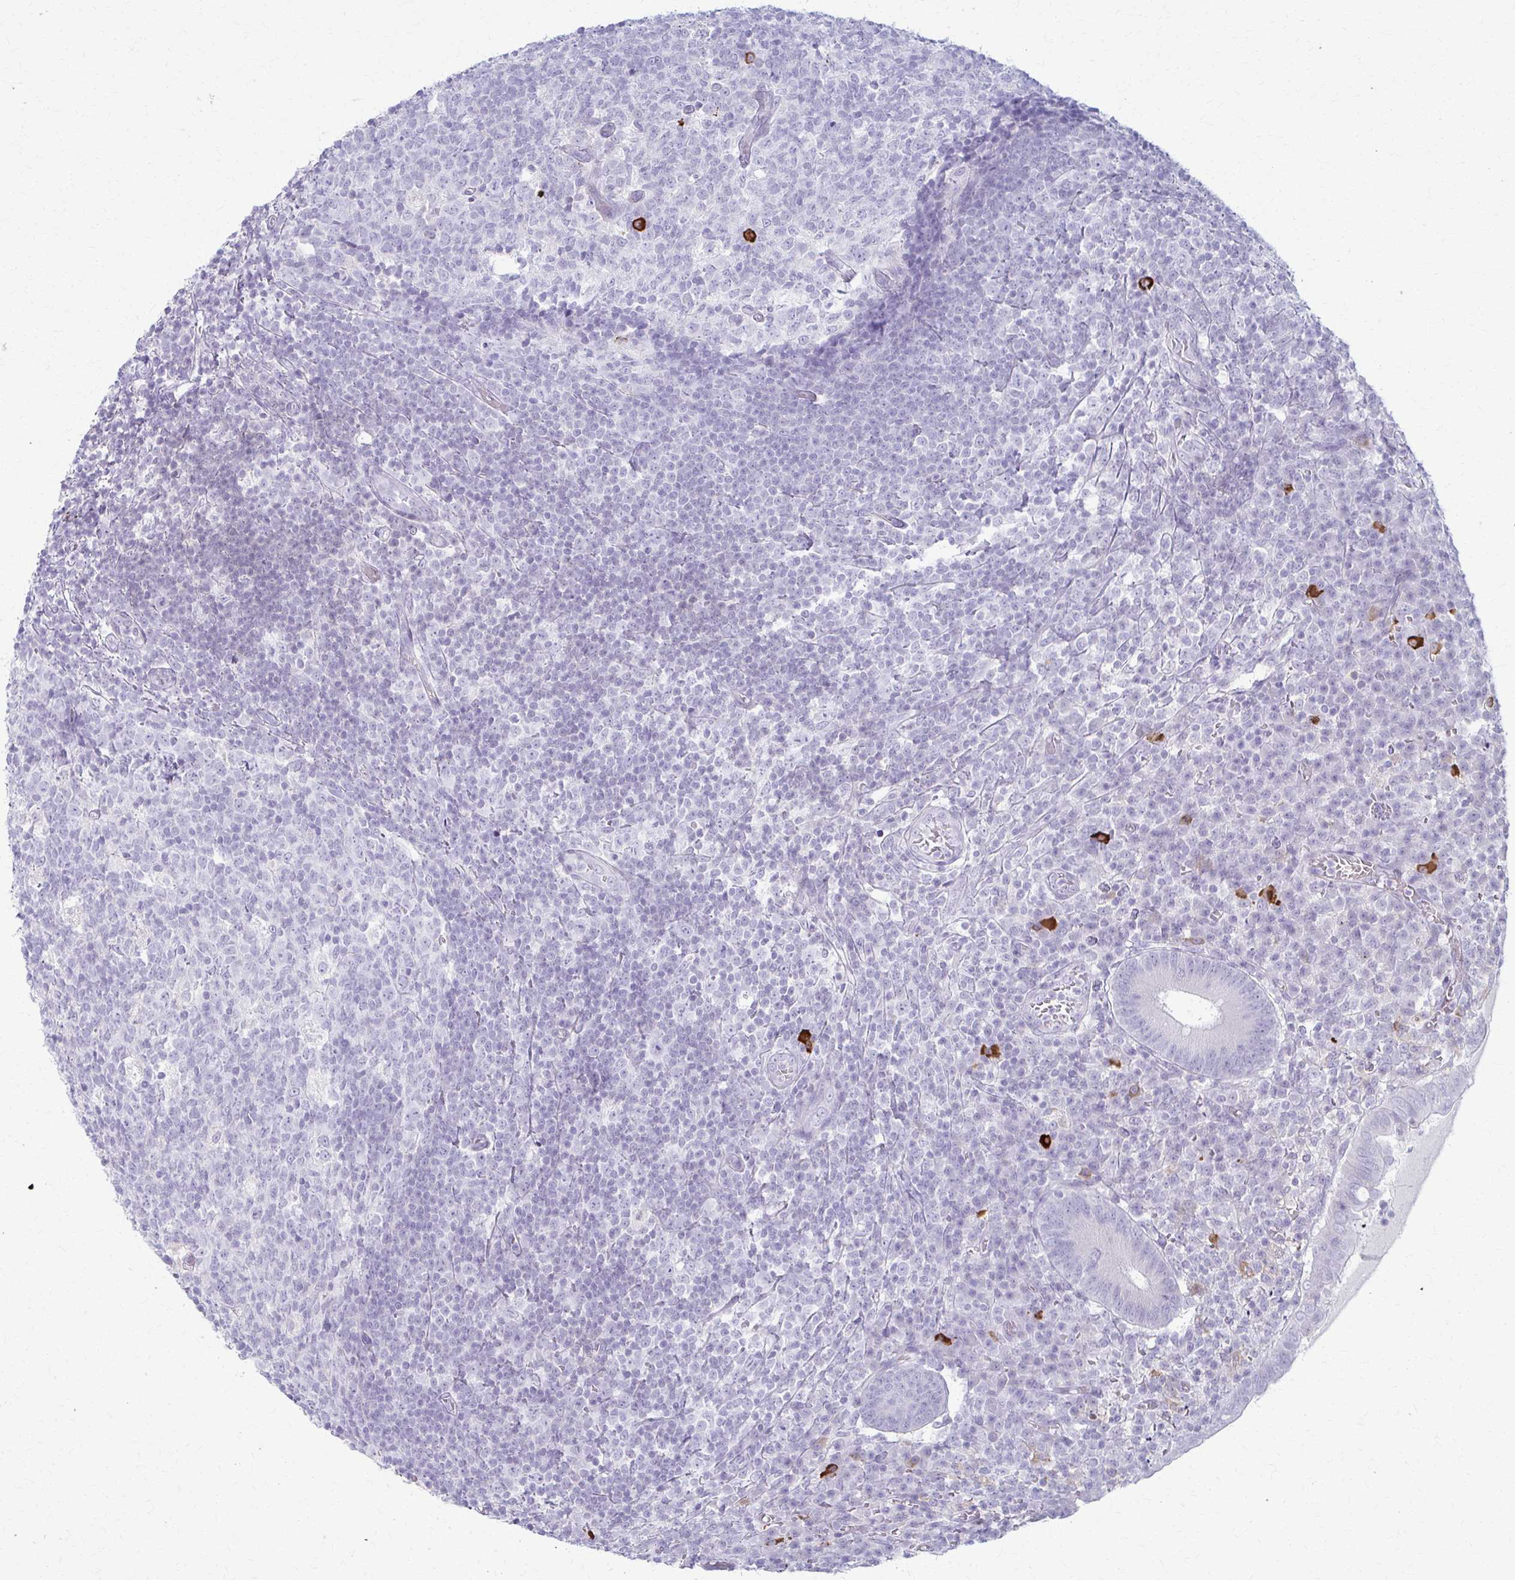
{"staining": {"intensity": "negative", "quantity": "none", "location": "none"}, "tissue": "appendix", "cell_type": "Glandular cells", "image_type": "normal", "snomed": [{"axis": "morphology", "description": "Normal tissue, NOS"}, {"axis": "topography", "description": "Appendix"}], "caption": "Protein analysis of unremarkable appendix reveals no significant expression in glandular cells. Brightfield microscopy of immunohistochemistry (IHC) stained with DAB (brown) and hematoxylin (blue), captured at high magnification.", "gene": "LDLRAP1", "patient": {"sex": "male", "age": 18}}